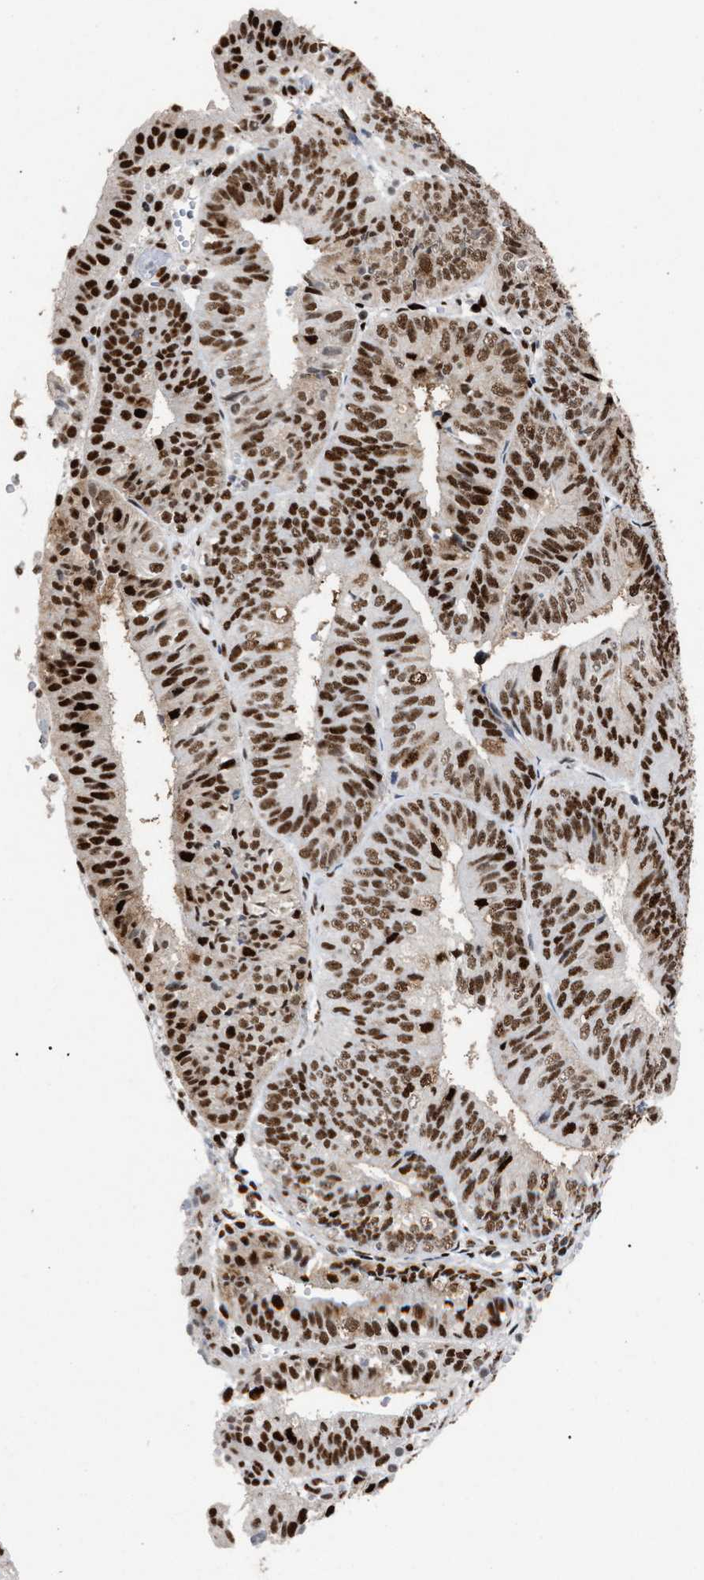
{"staining": {"intensity": "strong", "quantity": ">75%", "location": "nuclear"}, "tissue": "endometrial cancer", "cell_type": "Tumor cells", "image_type": "cancer", "snomed": [{"axis": "morphology", "description": "Adenocarcinoma, NOS"}, {"axis": "topography", "description": "Endometrium"}], "caption": "Strong nuclear protein staining is appreciated in approximately >75% of tumor cells in endometrial cancer.", "gene": "TP53BP1", "patient": {"sex": "female", "age": 58}}